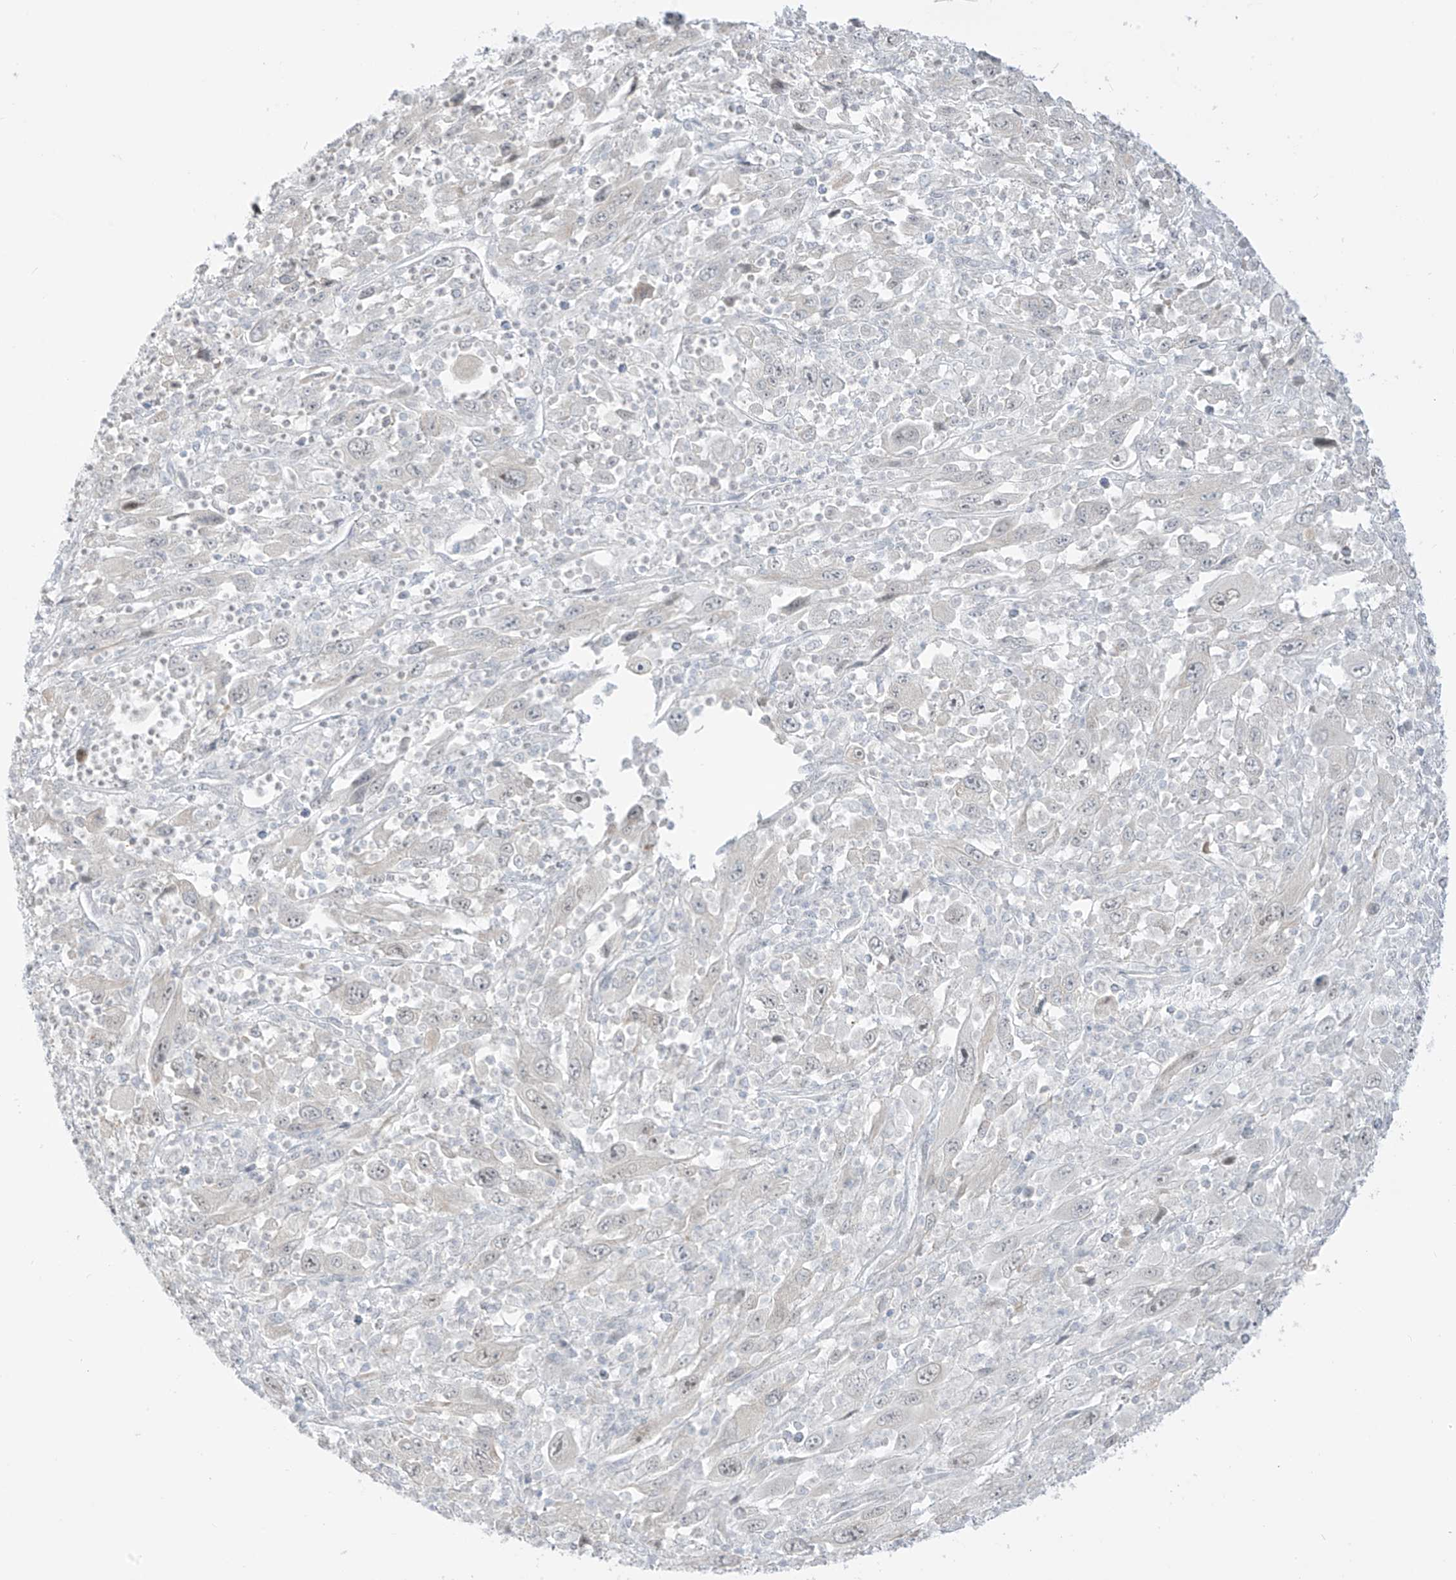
{"staining": {"intensity": "negative", "quantity": "none", "location": "none"}, "tissue": "melanoma", "cell_type": "Tumor cells", "image_type": "cancer", "snomed": [{"axis": "morphology", "description": "Malignant melanoma, Metastatic site"}, {"axis": "topography", "description": "Skin"}], "caption": "High magnification brightfield microscopy of malignant melanoma (metastatic site) stained with DAB (3,3'-diaminobenzidine) (brown) and counterstained with hematoxylin (blue): tumor cells show no significant staining.", "gene": "ASPRV1", "patient": {"sex": "female", "age": 56}}